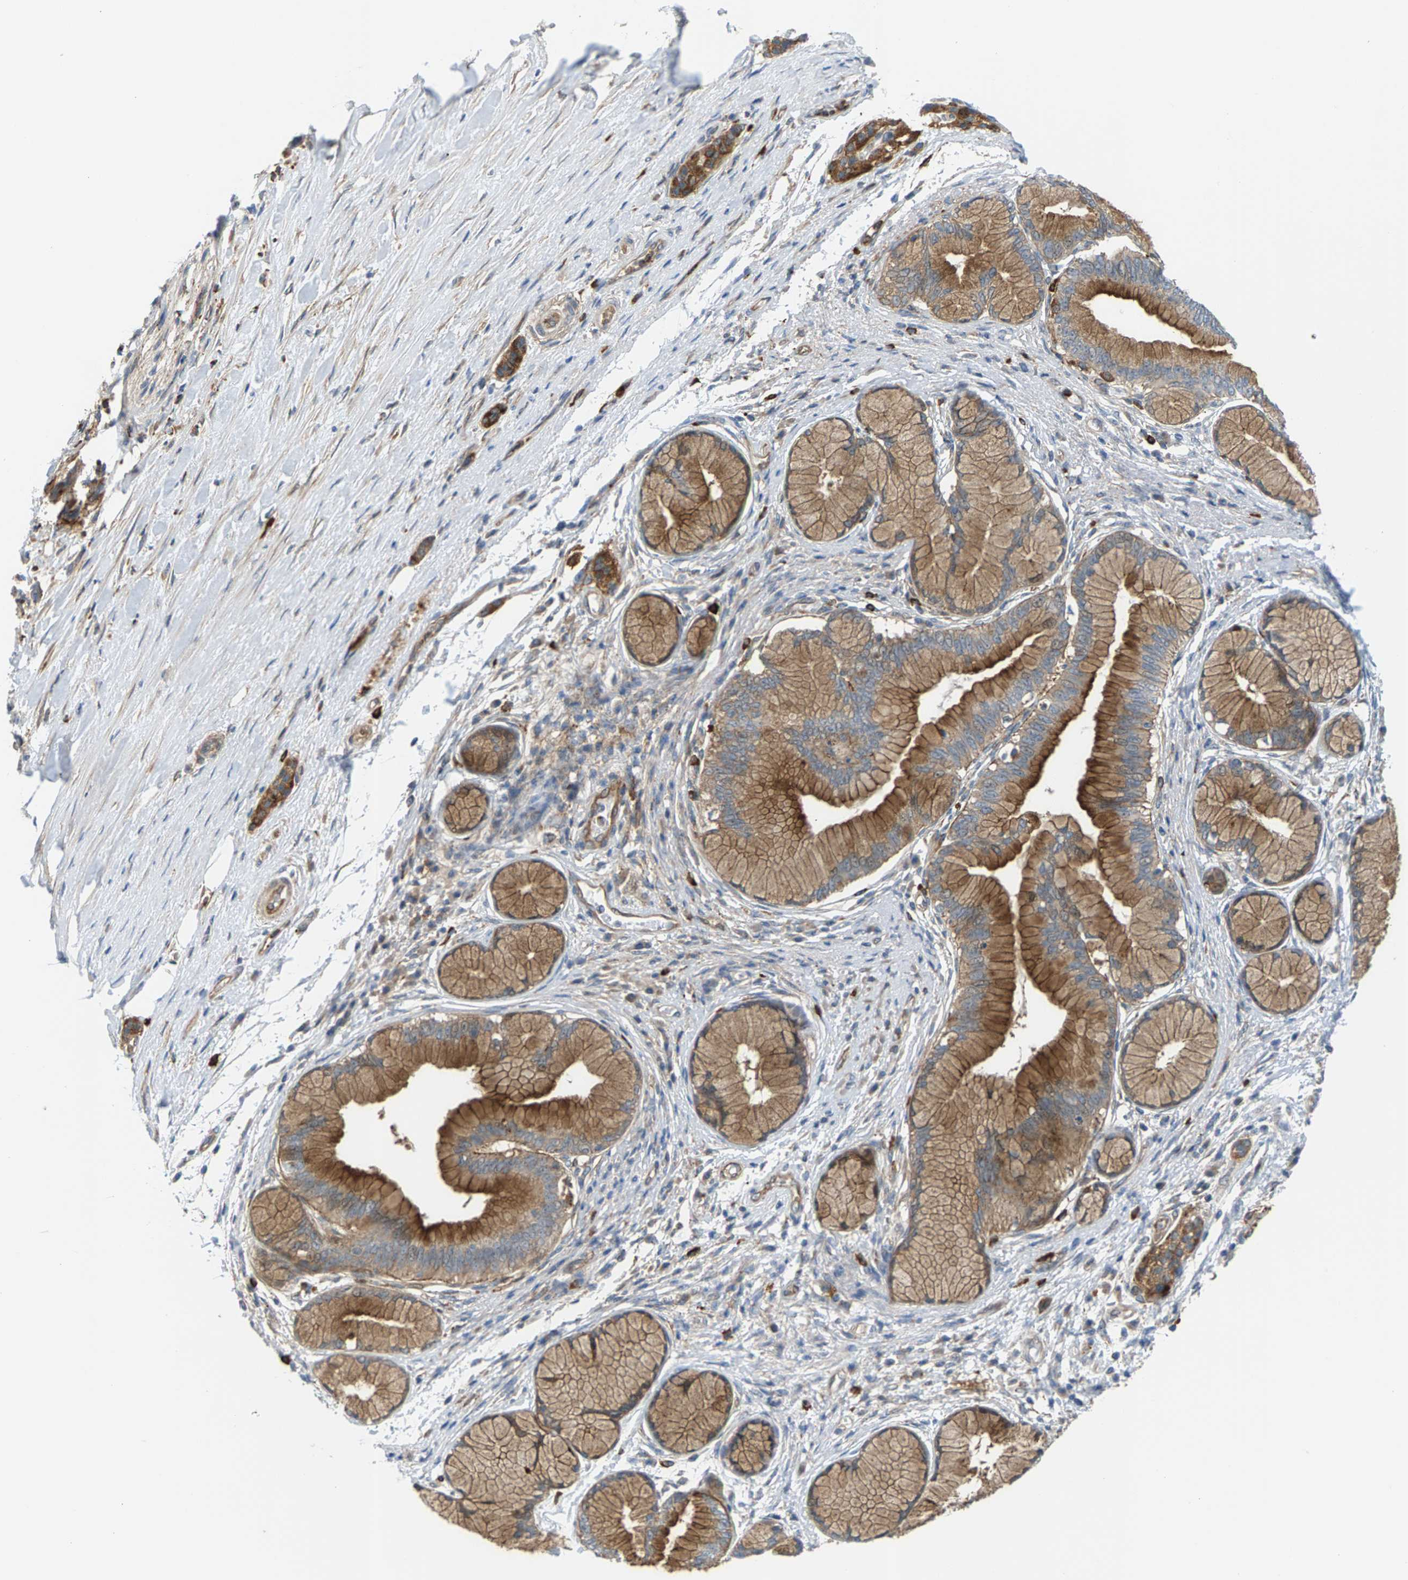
{"staining": {"intensity": "moderate", "quantity": ">75%", "location": "cytoplasmic/membranous"}, "tissue": "pancreatic cancer", "cell_type": "Tumor cells", "image_type": "cancer", "snomed": [{"axis": "morphology", "description": "Adenocarcinoma, NOS"}, {"axis": "topography", "description": "Pancreas"}], "caption": "The image shows immunohistochemical staining of pancreatic cancer (adenocarcinoma). There is moderate cytoplasmic/membranous expression is seen in approximately >75% of tumor cells. The staining was performed using DAB to visualize the protein expression in brown, while the nuclei were stained in blue with hematoxylin (Magnification: 20x).", "gene": "PDCL", "patient": {"sex": "female", "age": 70}}